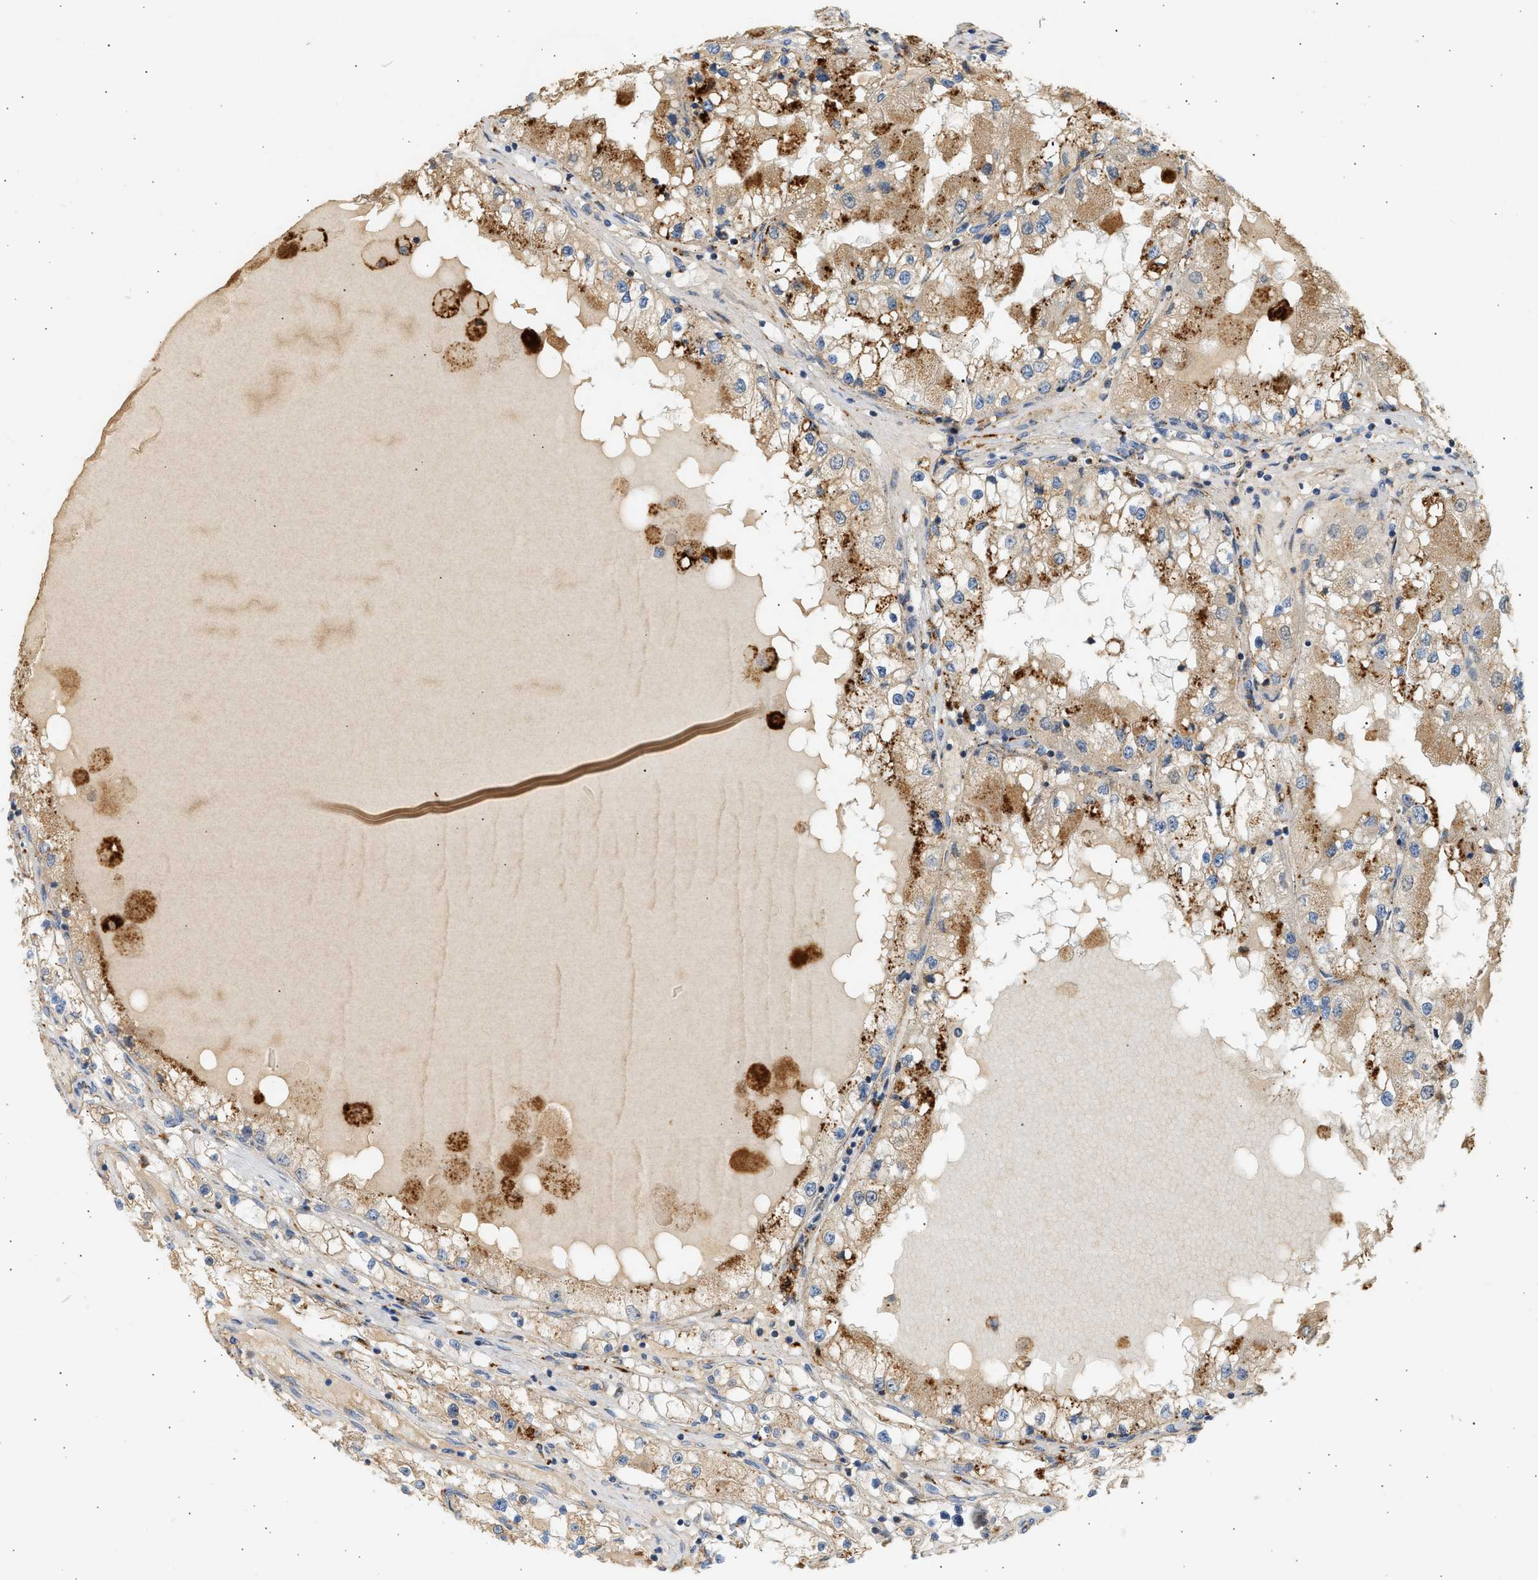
{"staining": {"intensity": "moderate", "quantity": ">75%", "location": "cytoplasmic/membranous"}, "tissue": "renal cancer", "cell_type": "Tumor cells", "image_type": "cancer", "snomed": [{"axis": "morphology", "description": "Adenocarcinoma, NOS"}, {"axis": "topography", "description": "Kidney"}], "caption": "This image shows renal cancer (adenocarcinoma) stained with immunohistochemistry (IHC) to label a protein in brown. The cytoplasmic/membranous of tumor cells show moderate positivity for the protein. Nuclei are counter-stained blue.", "gene": "ENTHD1", "patient": {"sex": "male", "age": 68}}